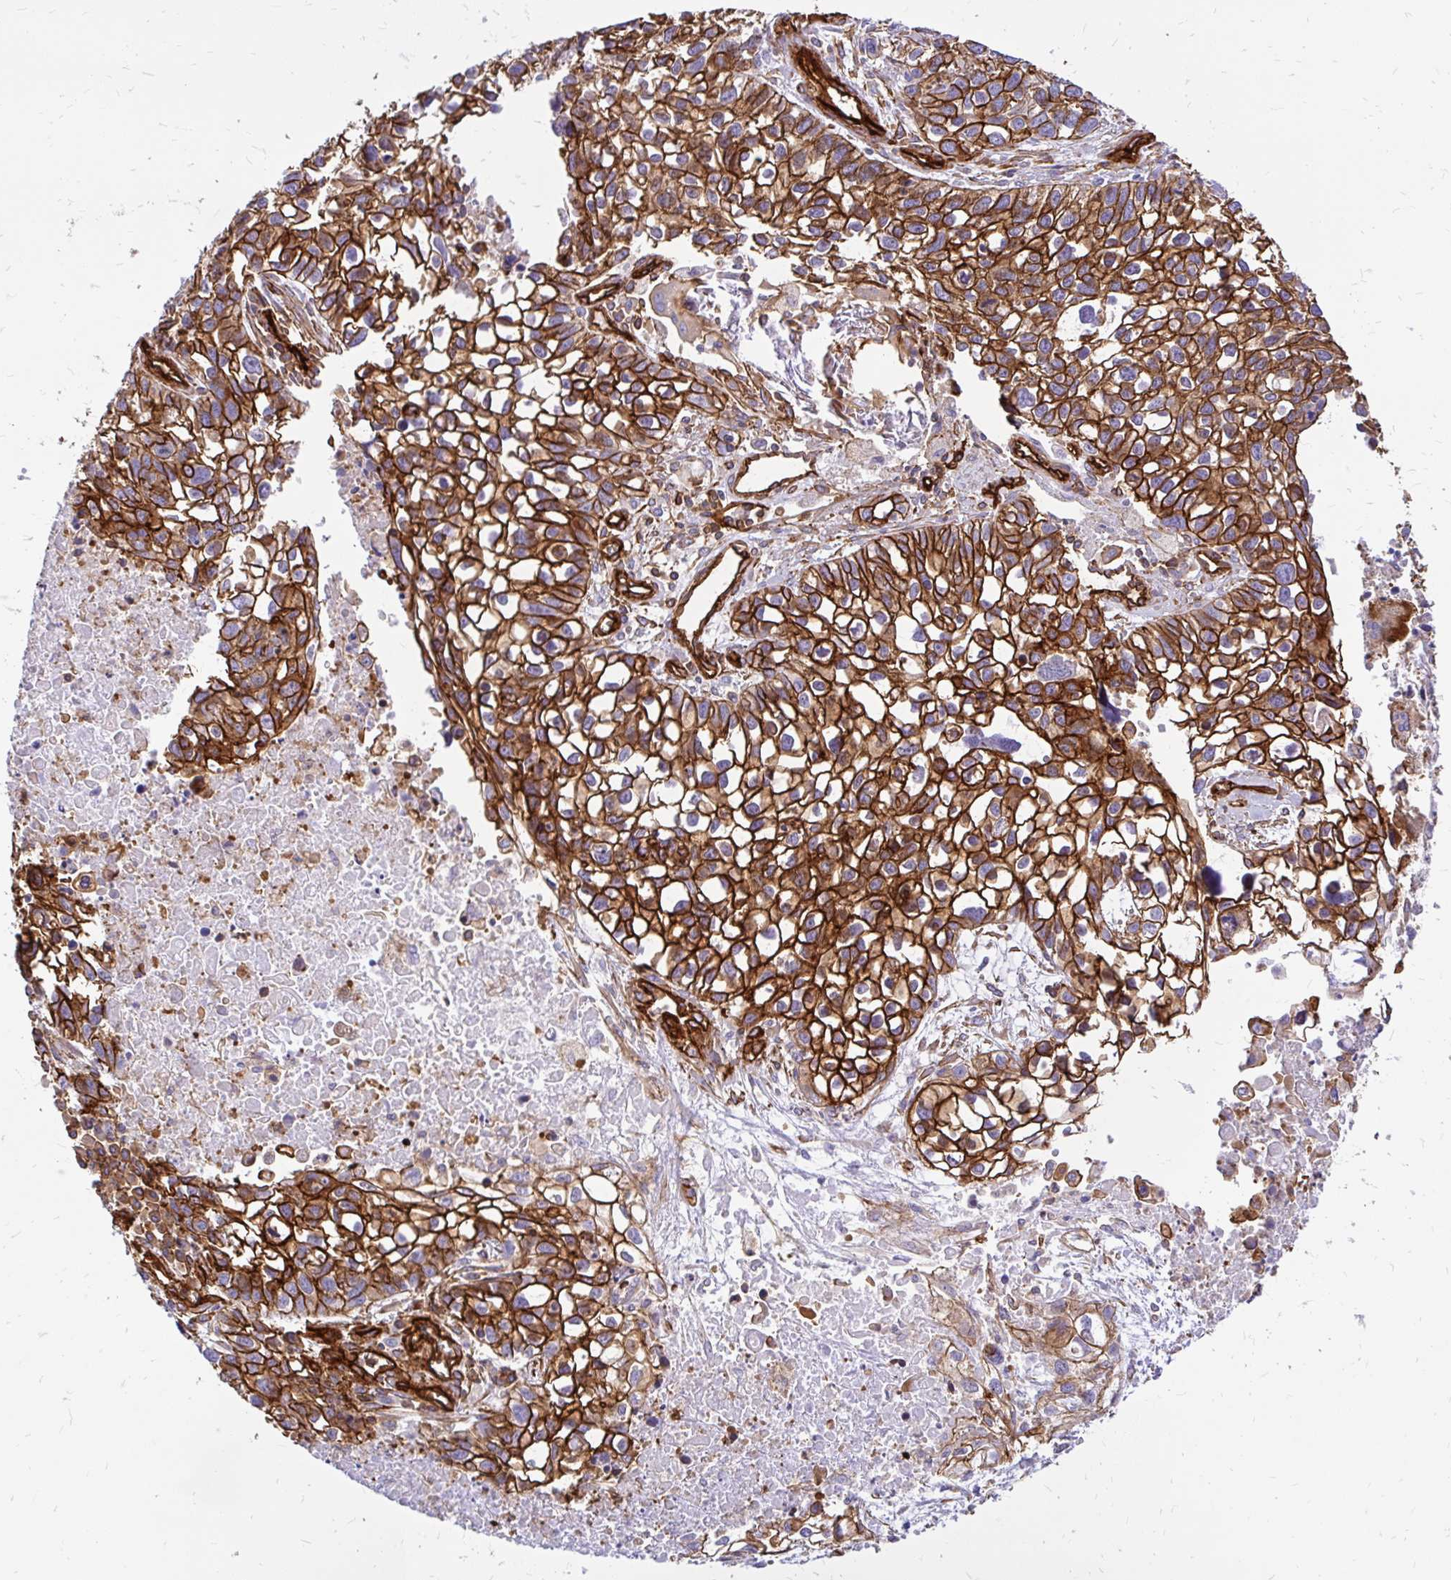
{"staining": {"intensity": "strong", "quantity": ">75%", "location": "cytoplasmic/membranous"}, "tissue": "lung cancer", "cell_type": "Tumor cells", "image_type": "cancer", "snomed": [{"axis": "morphology", "description": "Squamous cell carcinoma, NOS"}, {"axis": "topography", "description": "Lung"}], "caption": "Squamous cell carcinoma (lung) was stained to show a protein in brown. There is high levels of strong cytoplasmic/membranous positivity in approximately >75% of tumor cells. The protein is stained brown, and the nuclei are stained in blue (DAB (3,3'-diaminobenzidine) IHC with brightfield microscopy, high magnification).", "gene": "MAP1LC3B", "patient": {"sex": "male", "age": 74}}